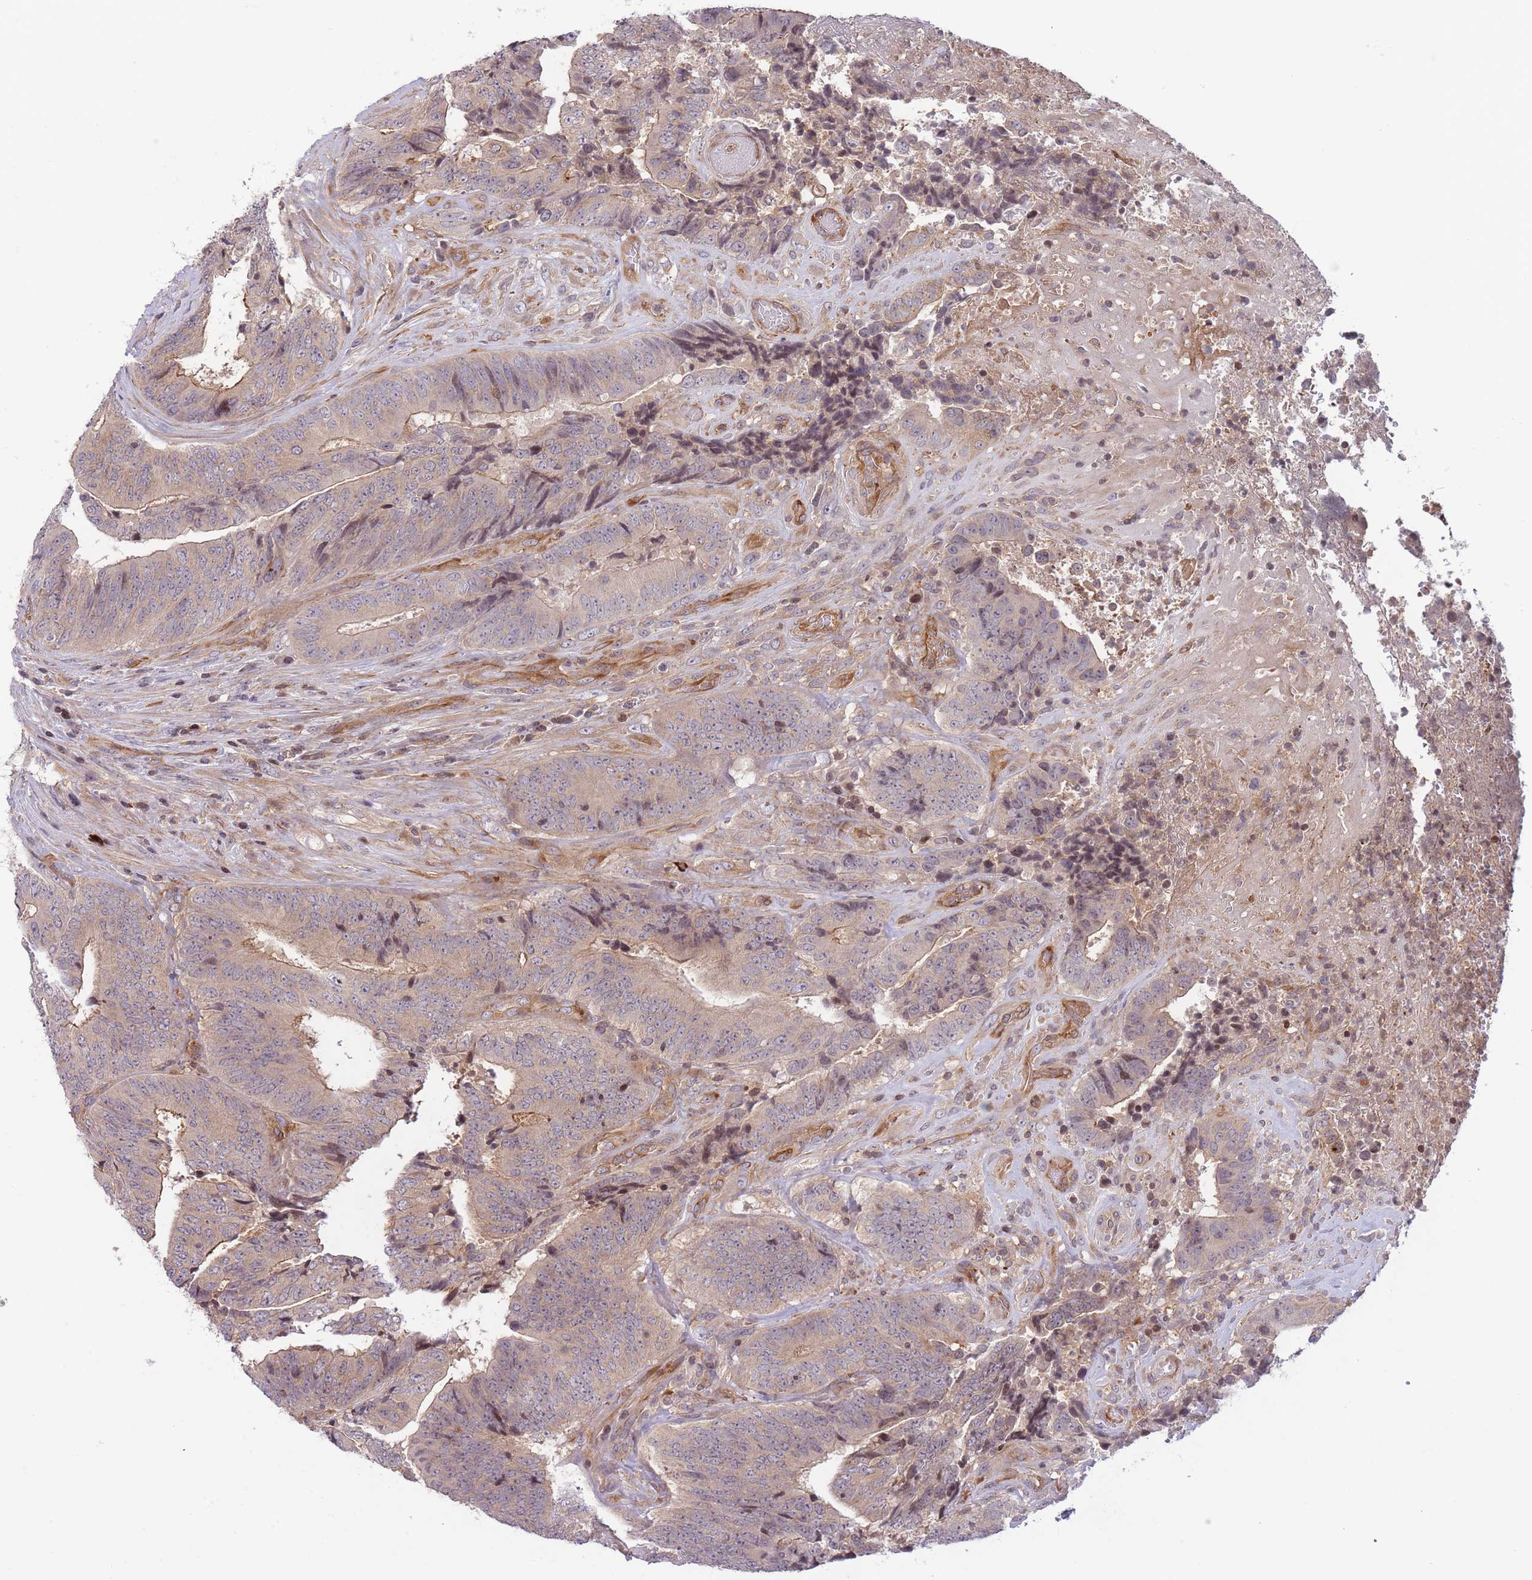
{"staining": {"intensity": "weak", "quantity": "25%-75%", "location": "cytoplasmic/membranous"}, "tissue": "colorectal cancer", "cell_type": "Tumor cells", "image_type": "cancer", "snomed": [{"axis": "morphology", "description": "Adenocarcinoma, NOS"}, {"axis": "topography", "description": "Rectum"}], "caption": "Colorectal cancer (adenocarcinoma) was stained to show a protein in brown. There is low levels of weak cytoplasmic/membranous expression in approximately 25%-75% of tumor cells.", "gene": "SLC35F5", "patient": {"sex": "male", "age": 72}}